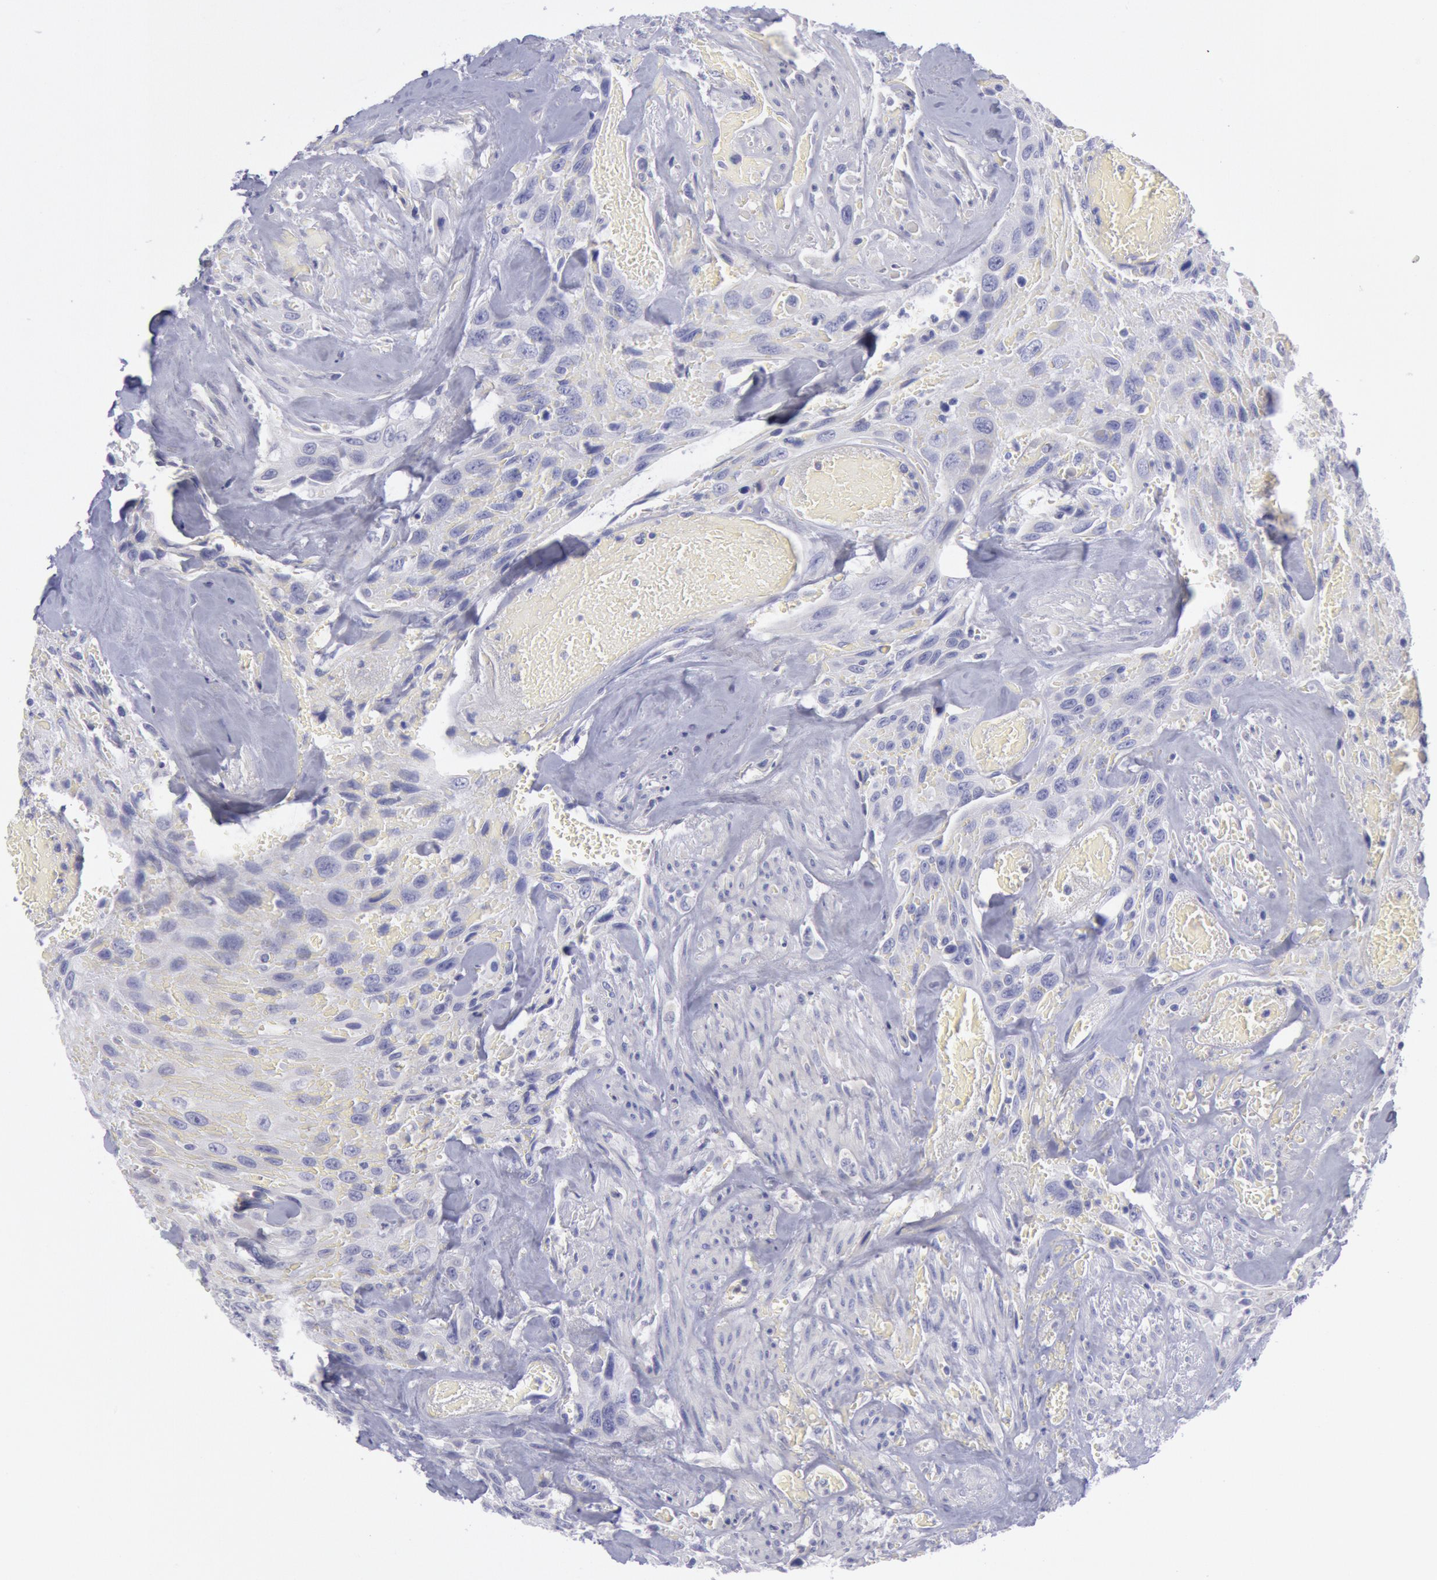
{"staining": {"intensity": "negative", "quantity": "none", "location": "none"}, "tissue": "urothelial cancer", "cell_type": "Tumor cells", "image_type": "cancer", "snomed": [{"axis": "morphology", "description": "Urothelial carcinoma, High grade"}, {"axis": "topography", "description": "Urinary bladder"}], "caption": "The photomicrograph shows no staining of tumor cells in high-grade urothelial carcinoma.", "gene": "MYH7", "patient": {"sex": "female", "age": 84}}